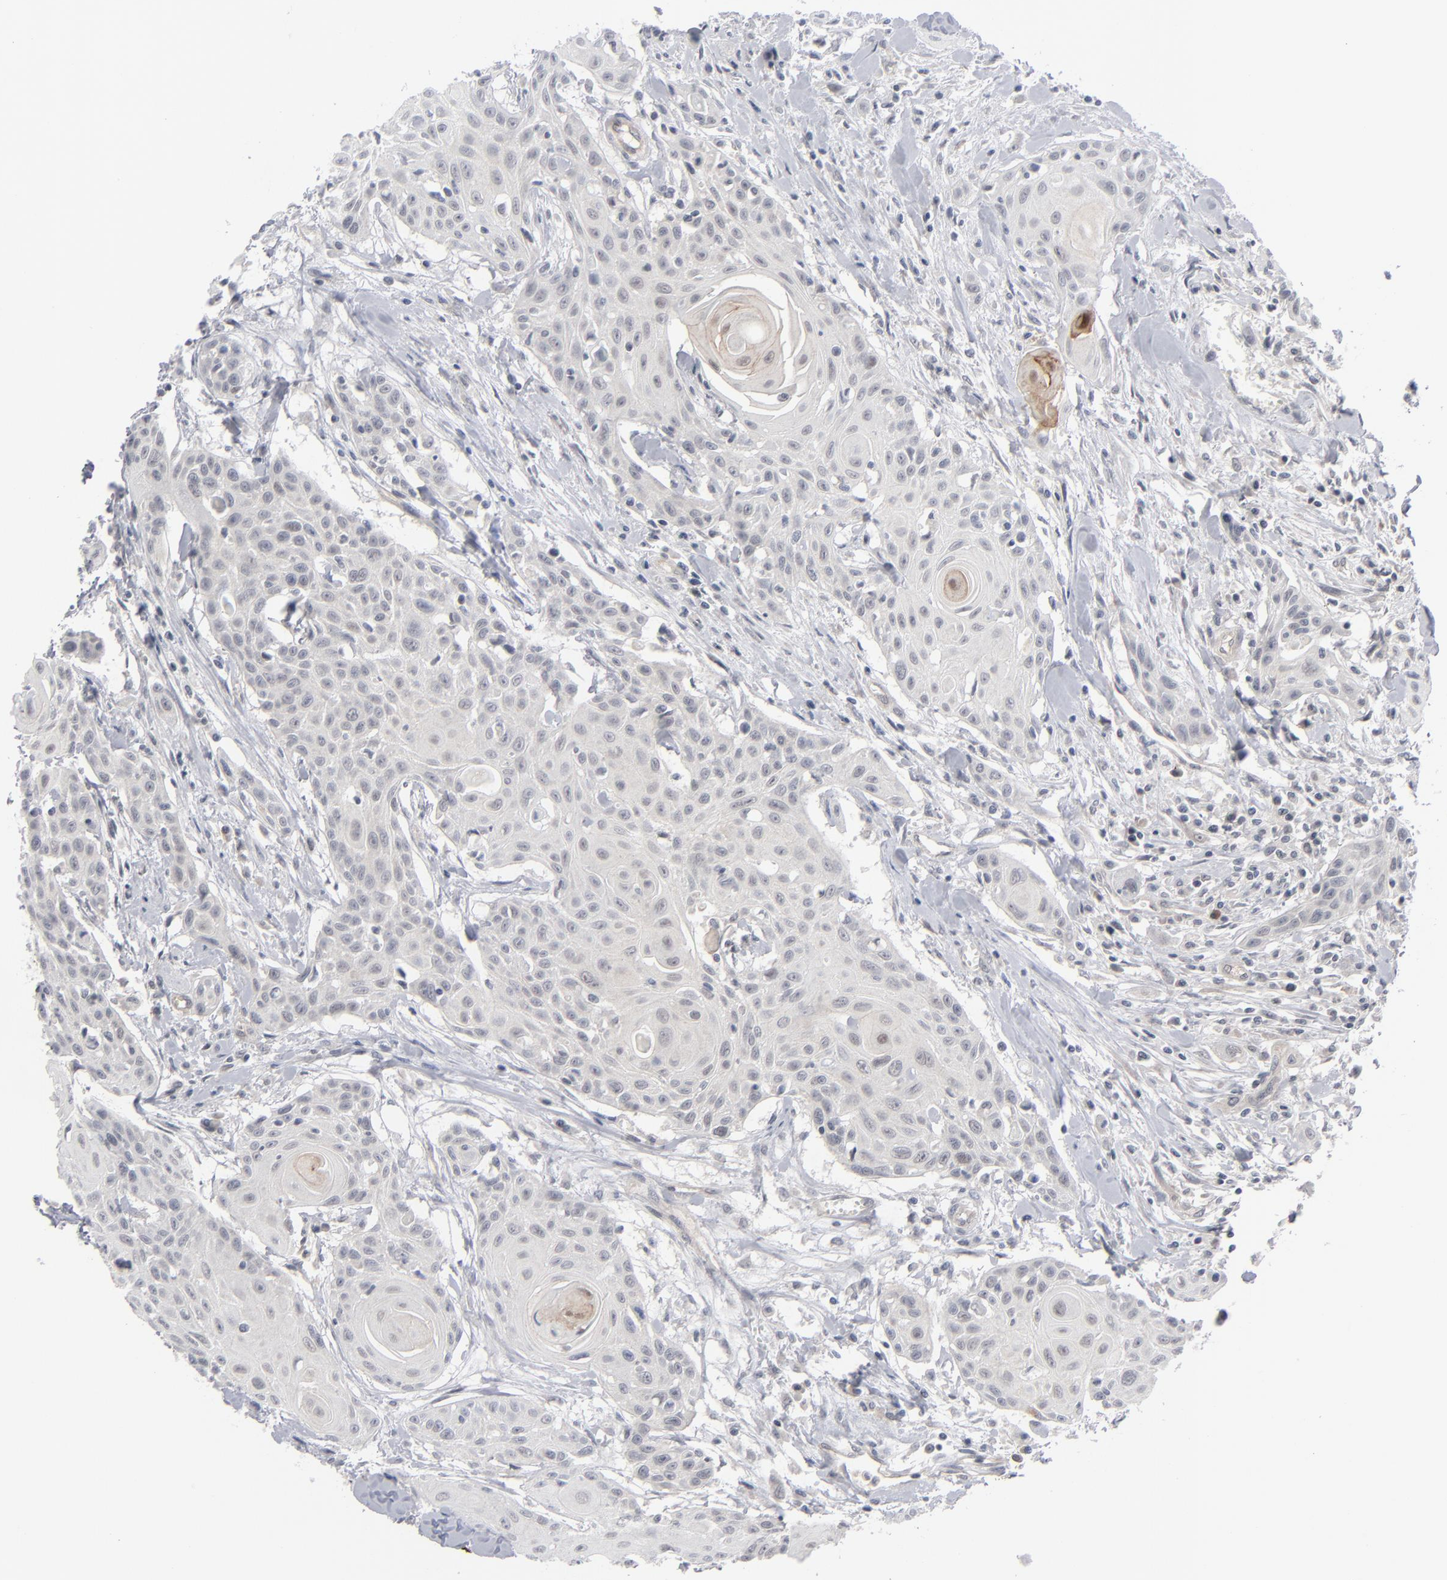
{"staining": {"intensity": "weak", "quantity": "<25%", "location": "cytoplasmic/membranous"}, "tissue": "head and neck cancer", "cell_type": "Tumor cells", "image_type": "cancer", "snomed": [{"axis": "morphology", "description": "Squamous cell carcinoma, NOS"}, {"axis": "morphology", "description": "Squamous cell carcinoma, metastatic, NOS"}, {"axis": "topography", "description": "Lymph node"}, {"axis": "topography", "description": "Salivary gland"}, {"axis": "topography", "description": "Head-Neck"}], "caption": "An immunohistochemistry photomicrograph of head and neck cancer is shown. There is no staining in tumor cells of head and neck cancer.", "gene": "POF1B", "patient": {"sex": "female", "age": 74}}